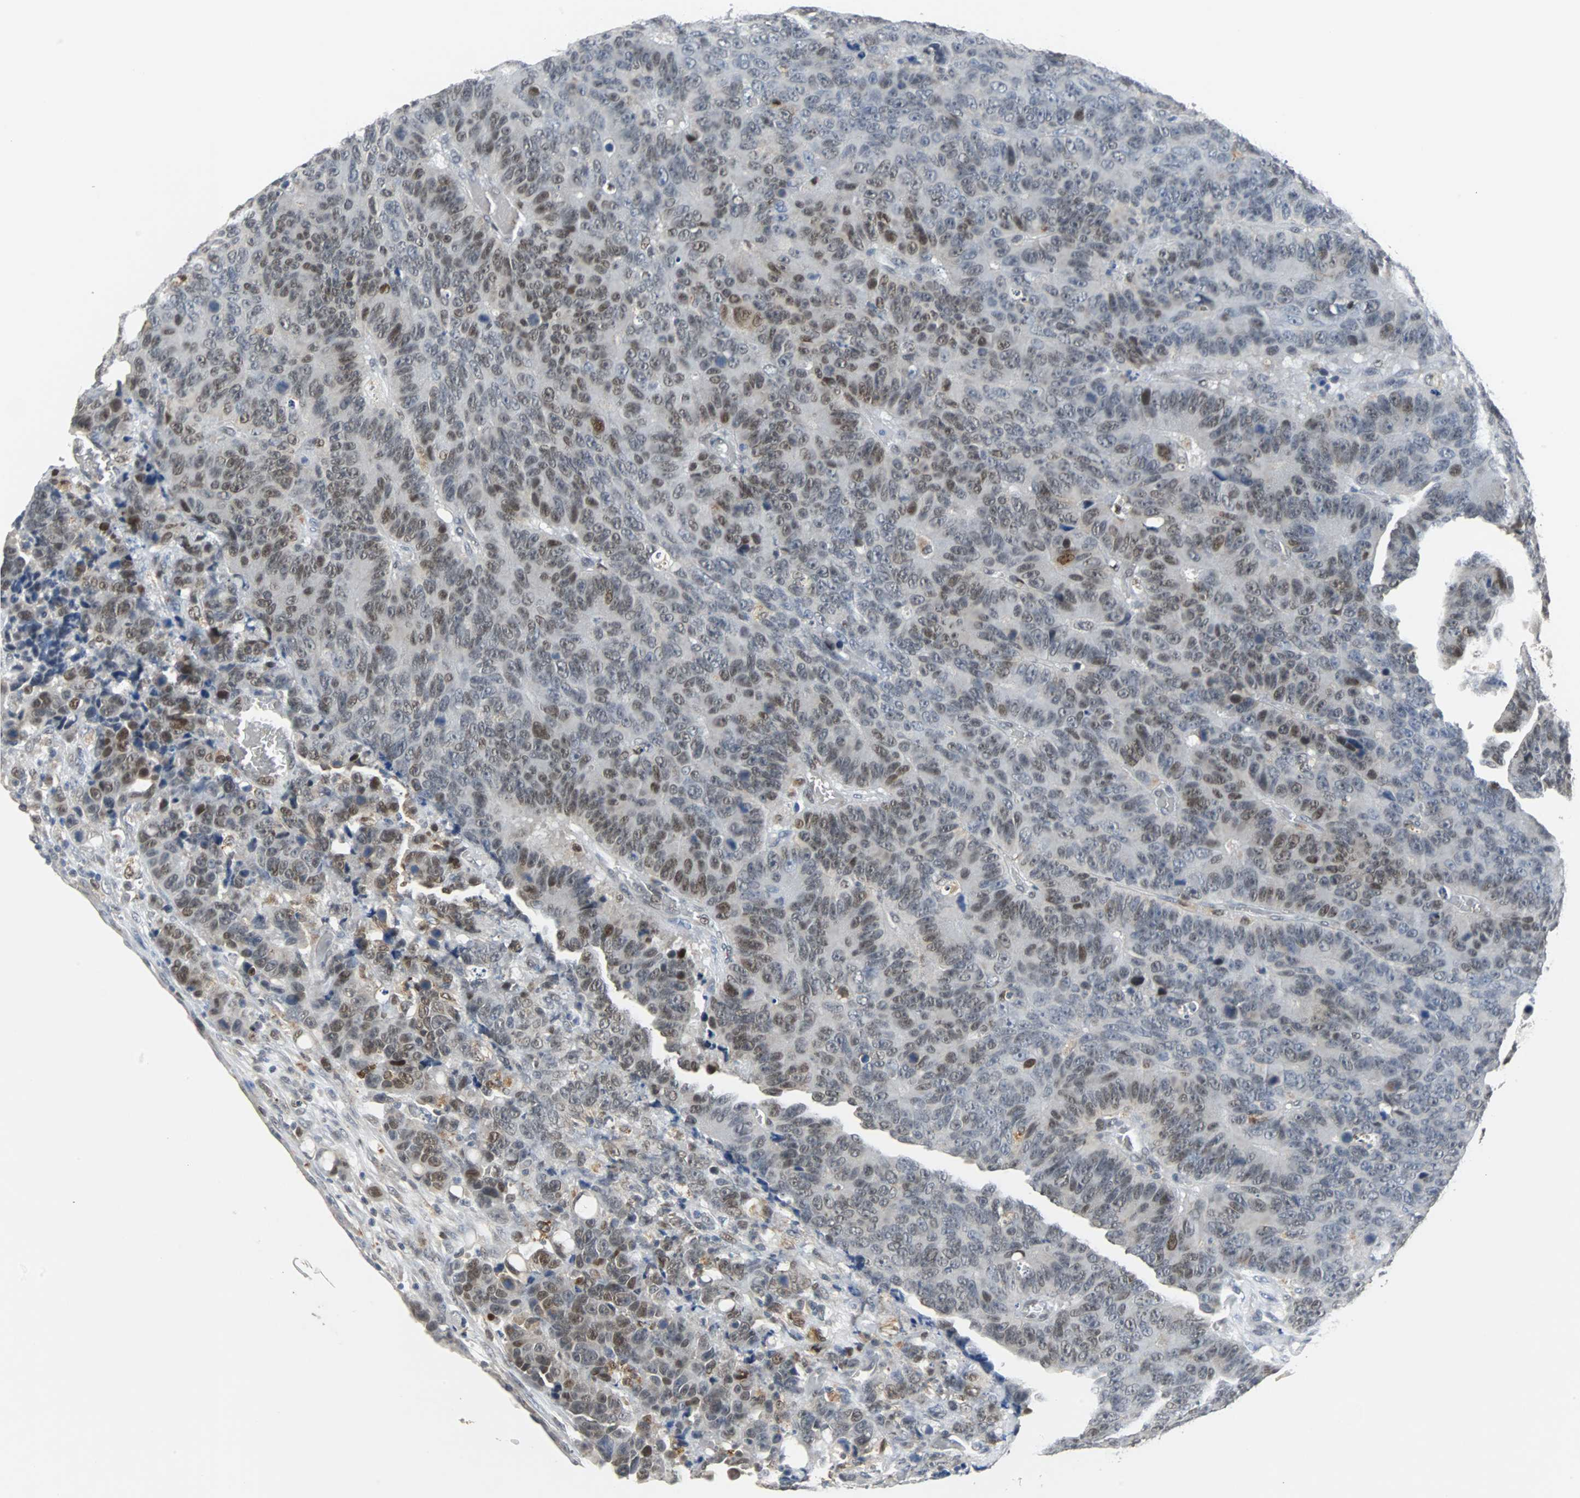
{"staining": {"intensity": "moderate", "quantity": "25%-75%", "location": "nuclear"}, "tissue": "colorectal cancer", "cell_type": "Tumor cells", "image_type": "cancer", "snomed": [{"axis": "morphology", "description": "Adenocarcinoma, NOS"}, {"axis": "topography", "description": "Colon"}], "caption": "Colorectal adenocarcinoma stained for a protein (brown) displays moderate nuclear positive staining in about 25%-75% of tumor cells.", "gene": "HLX", "patient": {"sex": "female", "age": 86}}